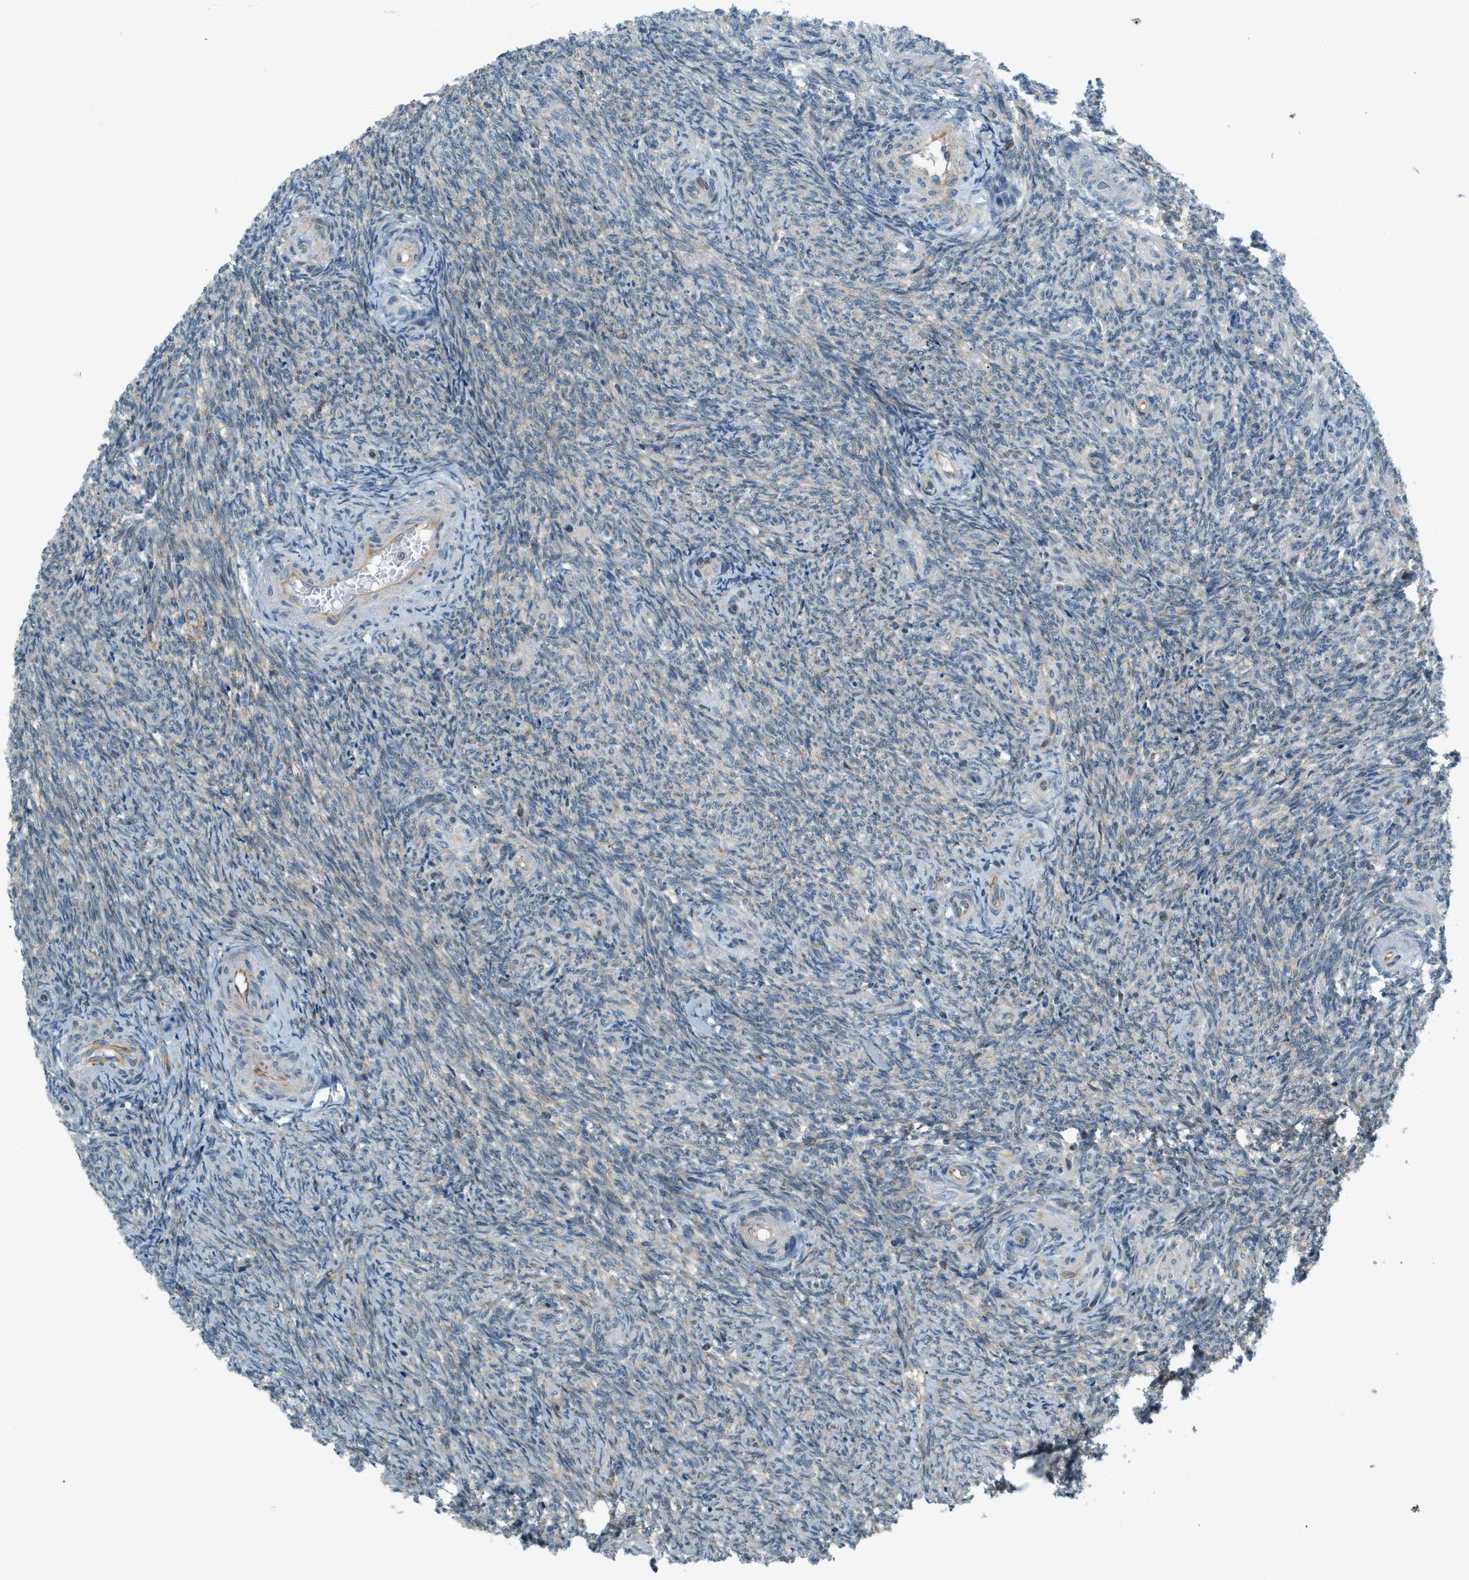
{"staining": {"intensity": "weak", "quantity": ">75%", "location": "cytoplasmic/membranous"}, "tissue": "ovary", "cell_type": "Follicle cells", "image_type": "normal", "snomed": [{"axis": "morphology", "description": "Normal tissue, NOS"}, {"axis": "topography", "description": "Ovary"}], "caption": "High-power microscopy captured an IHC photomicrograph of normal ovary, revealing weak cytoplasmic/membranous positivity in about >75% of follicle cells. (brown staining indicates protein expression, while blue staining denotes nuclei).", "gene": "PIGG", "patient": {"sex": "female", "age": 41}}